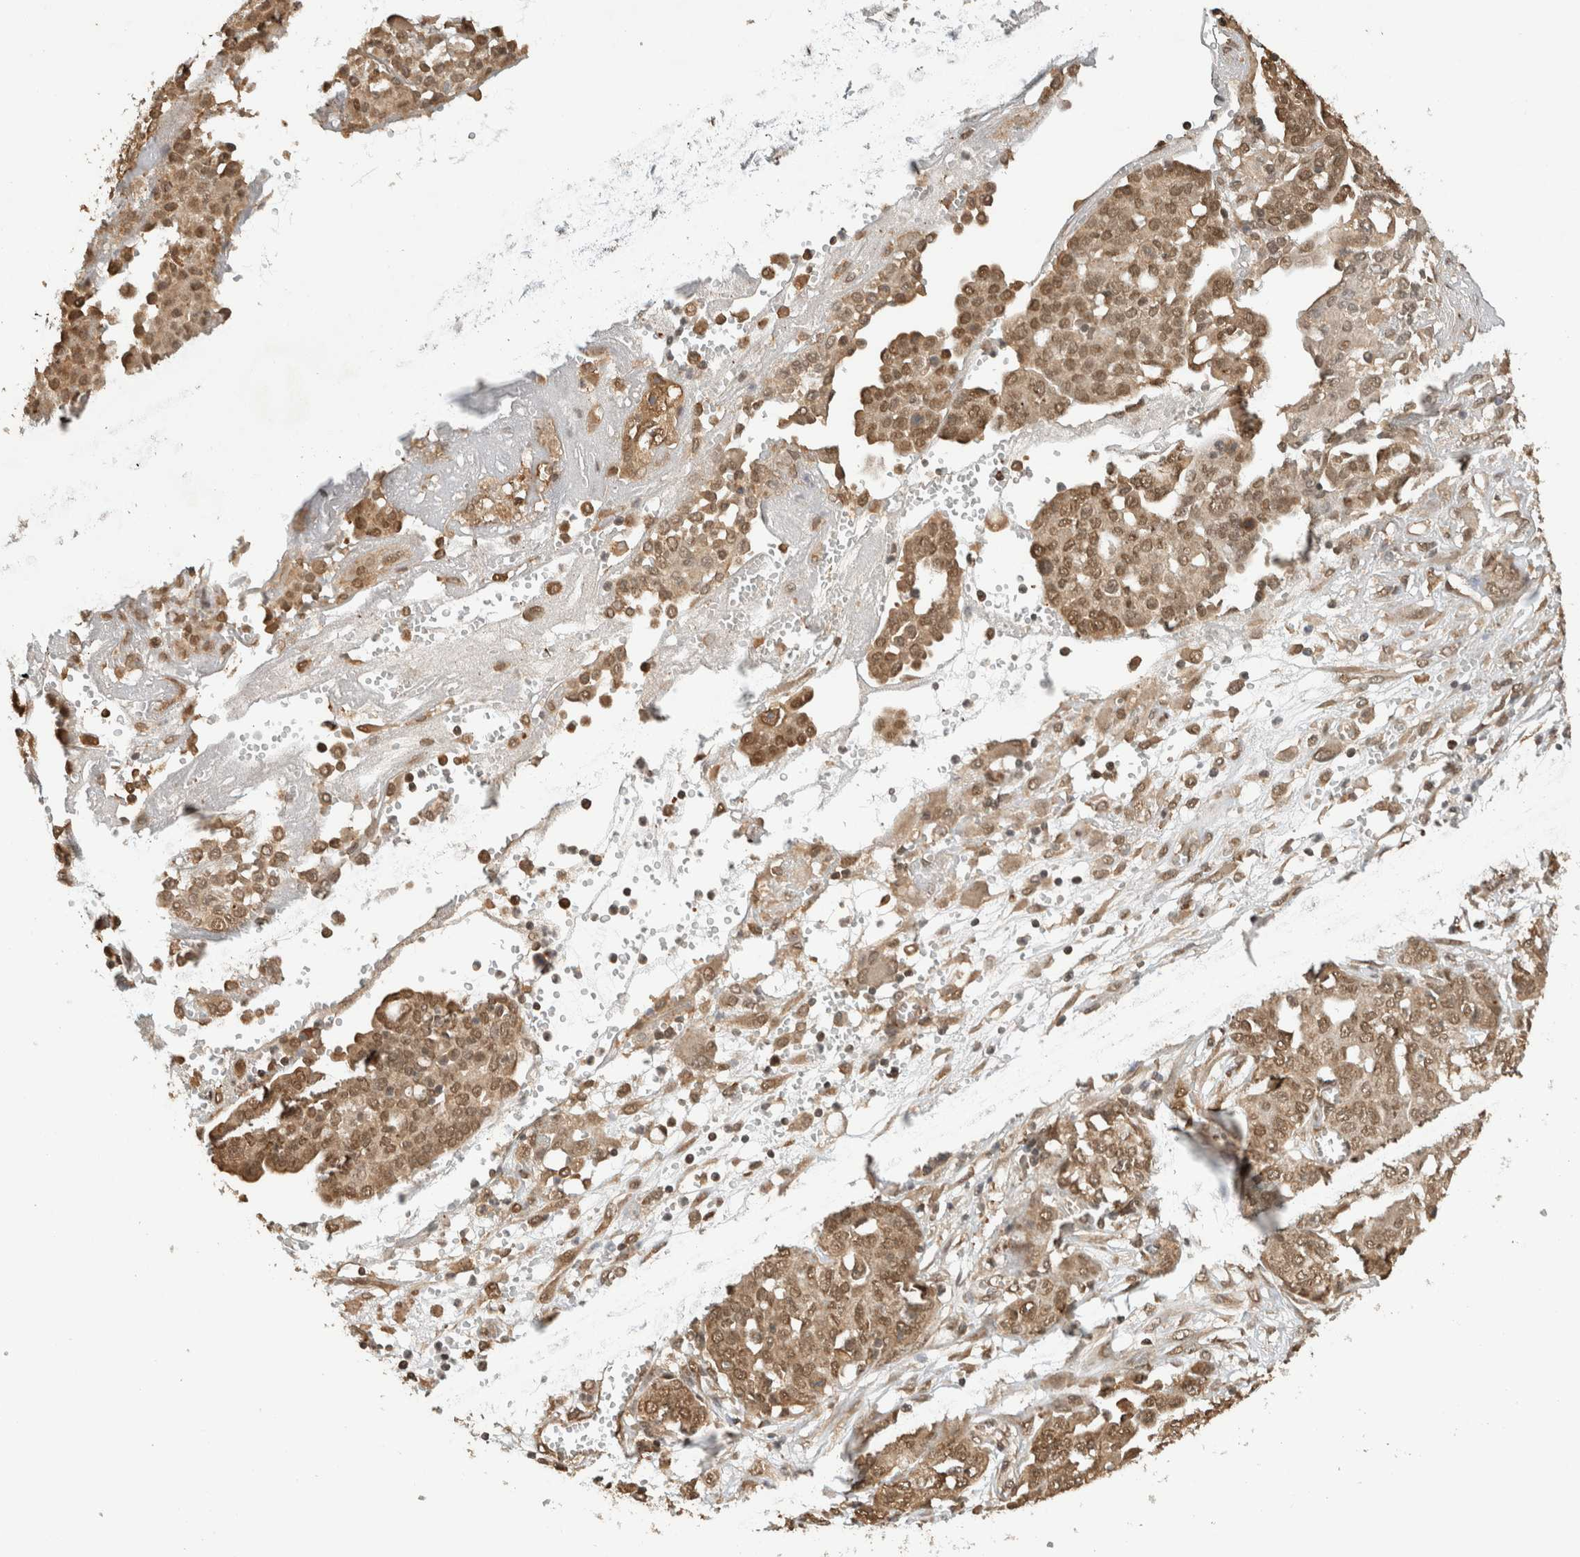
{"staining": {"intensity": "moderate", "quantity": ">75%", "location": "cytoplasmic/membranous,nuclear"}, "tissue": "ovarian cancer", "cell_type": "Tumor cells", "image_type": "cancer", "snomed": [{"axis": "morphology", "description": "Cystadenocarcinoma, serous, NOS"}, {"axis": "topography", "description": "Soft tissue"}, {"axis": "topography", "description": "Ovary"}], "caption": "Immunohistochemical staining of ovarian cancer displays medium levels of moderate cytoplasmic/membranous and nuclear protein expression in about >75% of tumor cells.", "gene": "C1orf21", "patient": {"sex": "female", "age": 57}}